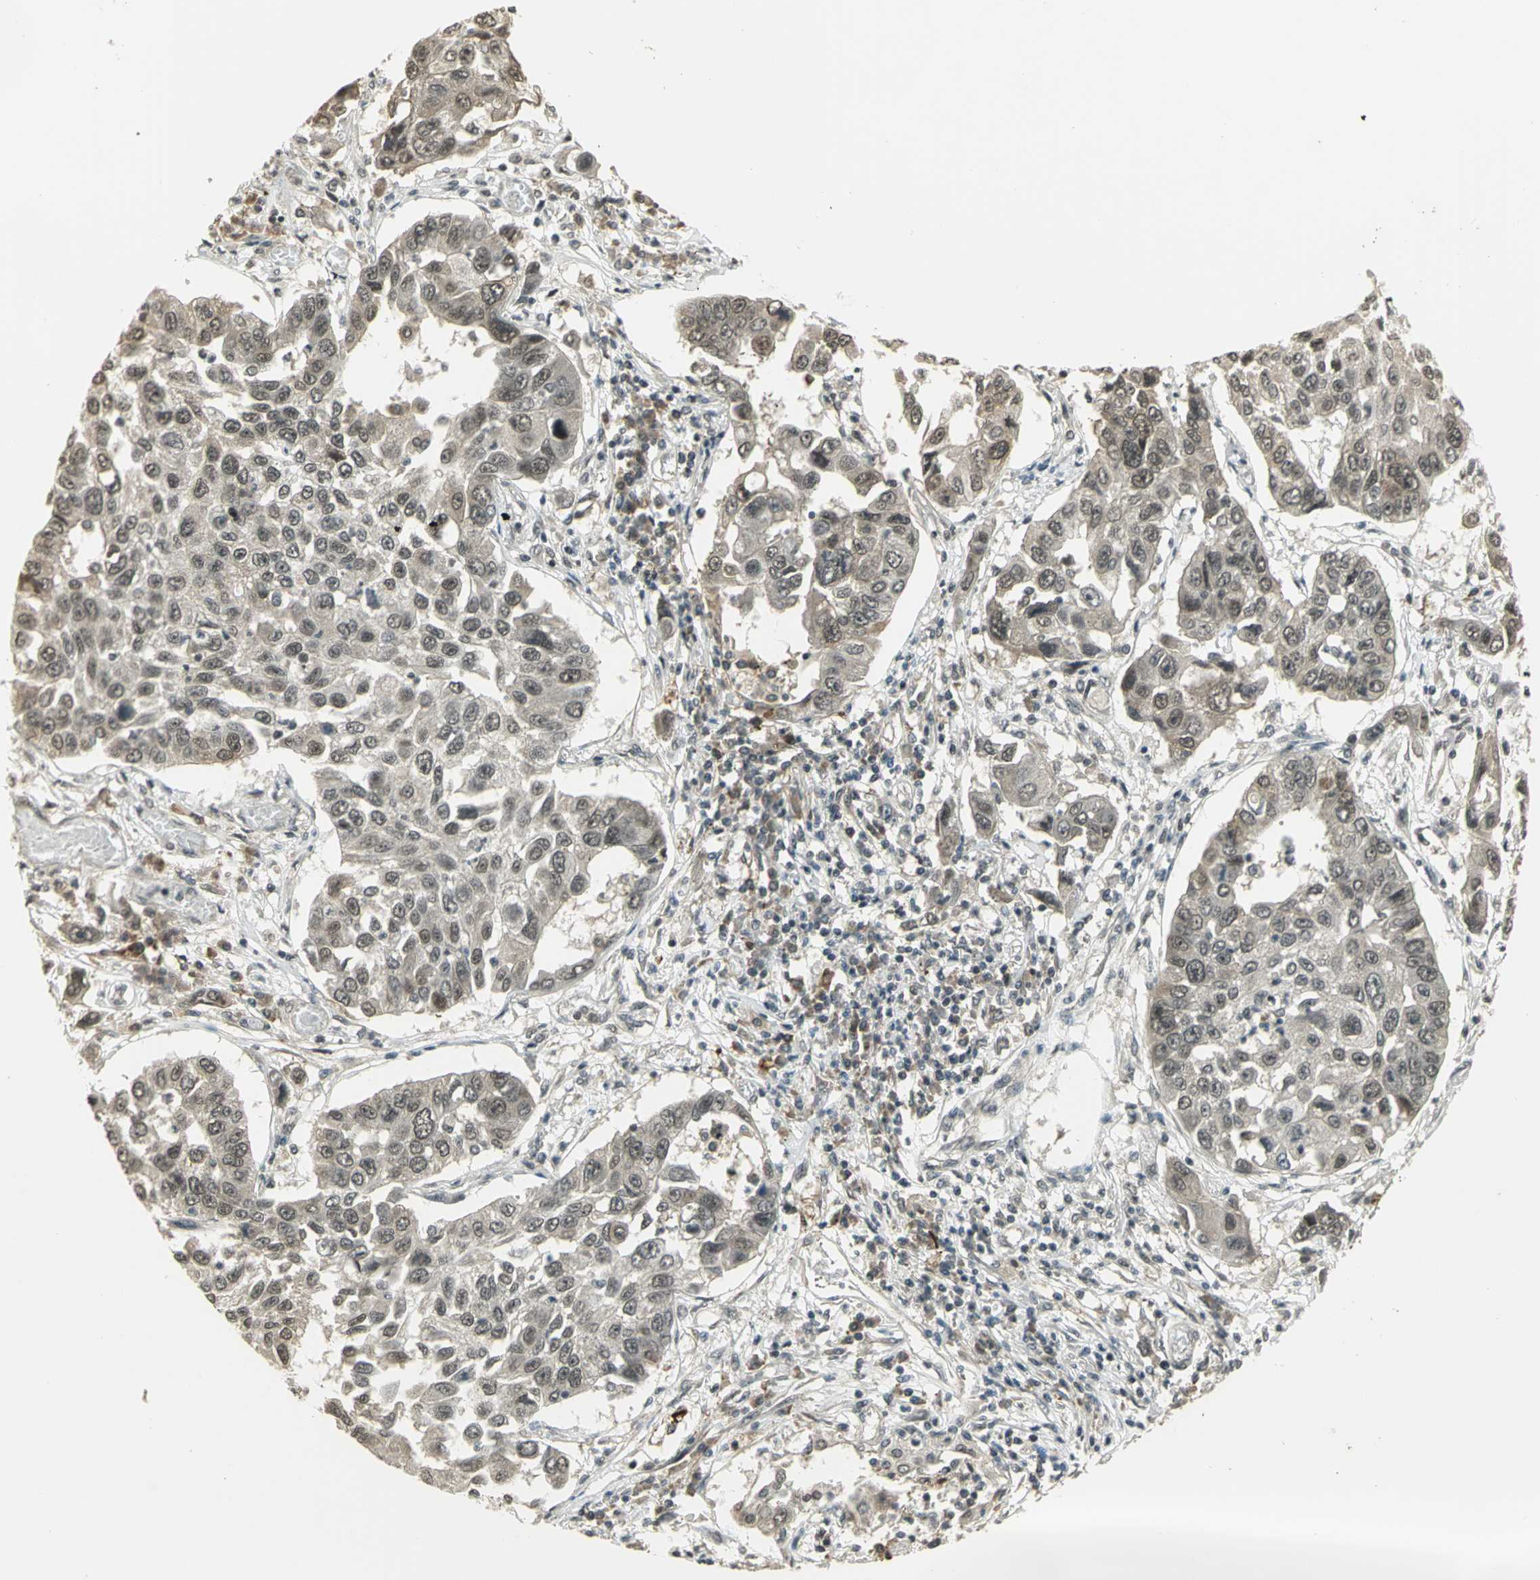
{"staining": {"intensity": "weak", "quantity": ">75%", "location": "cytoplasmic/membranous"}, "tissue": "lung cancer", "cell_type": "Tumor cells", "image_type": "cancer", "snomed": [{"axis": "morphology", "description": "Squamous cell carcinoma, NOS"}, {"axis": "topography", "description": "Lung"}], "caption": "About >75% of tumor cells in human lung cancer show weak cytoplasmic/membranous protein staining as visualized by brown immunohistochemical staining.", "gene": "CDC34", "patient": {"sex": "male", "age": 71}}